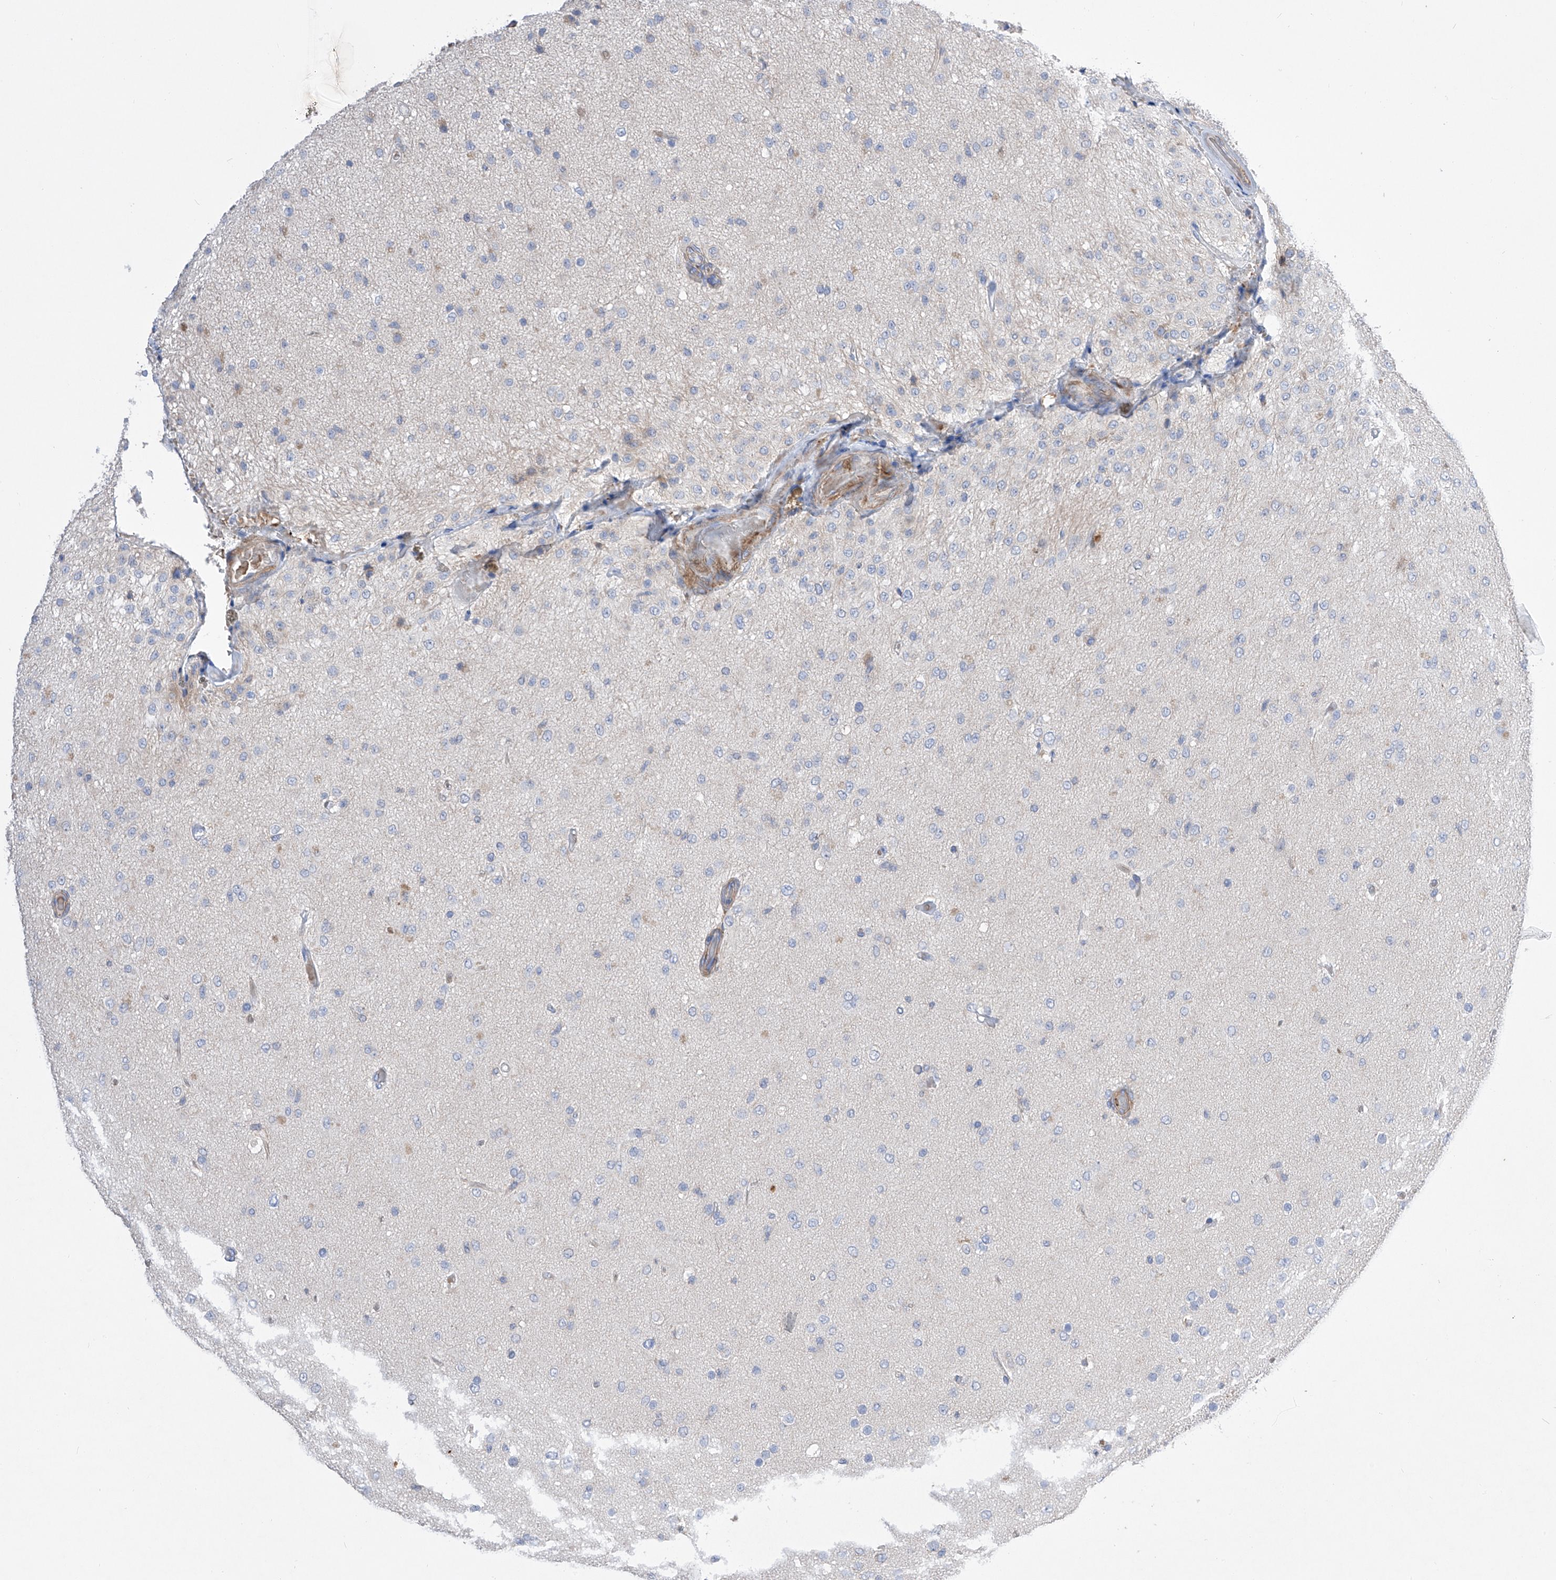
{"staining": {"intensity": "negative", "quantity": "none", "location": "none"}, "tissue": "glioma", "cell_type": "Tumor cells", "image_type": "cancer", "snomed": [{"axis": "morphology", "description": "Glioma, malignant, Low grade"}, {"axis": "topography", "description": "Brain"}], "caption": "There is no significant staining in tumor cells of glioma.", "gene": "NFATC4", "patient": {"sex": "male", "age": 65}}